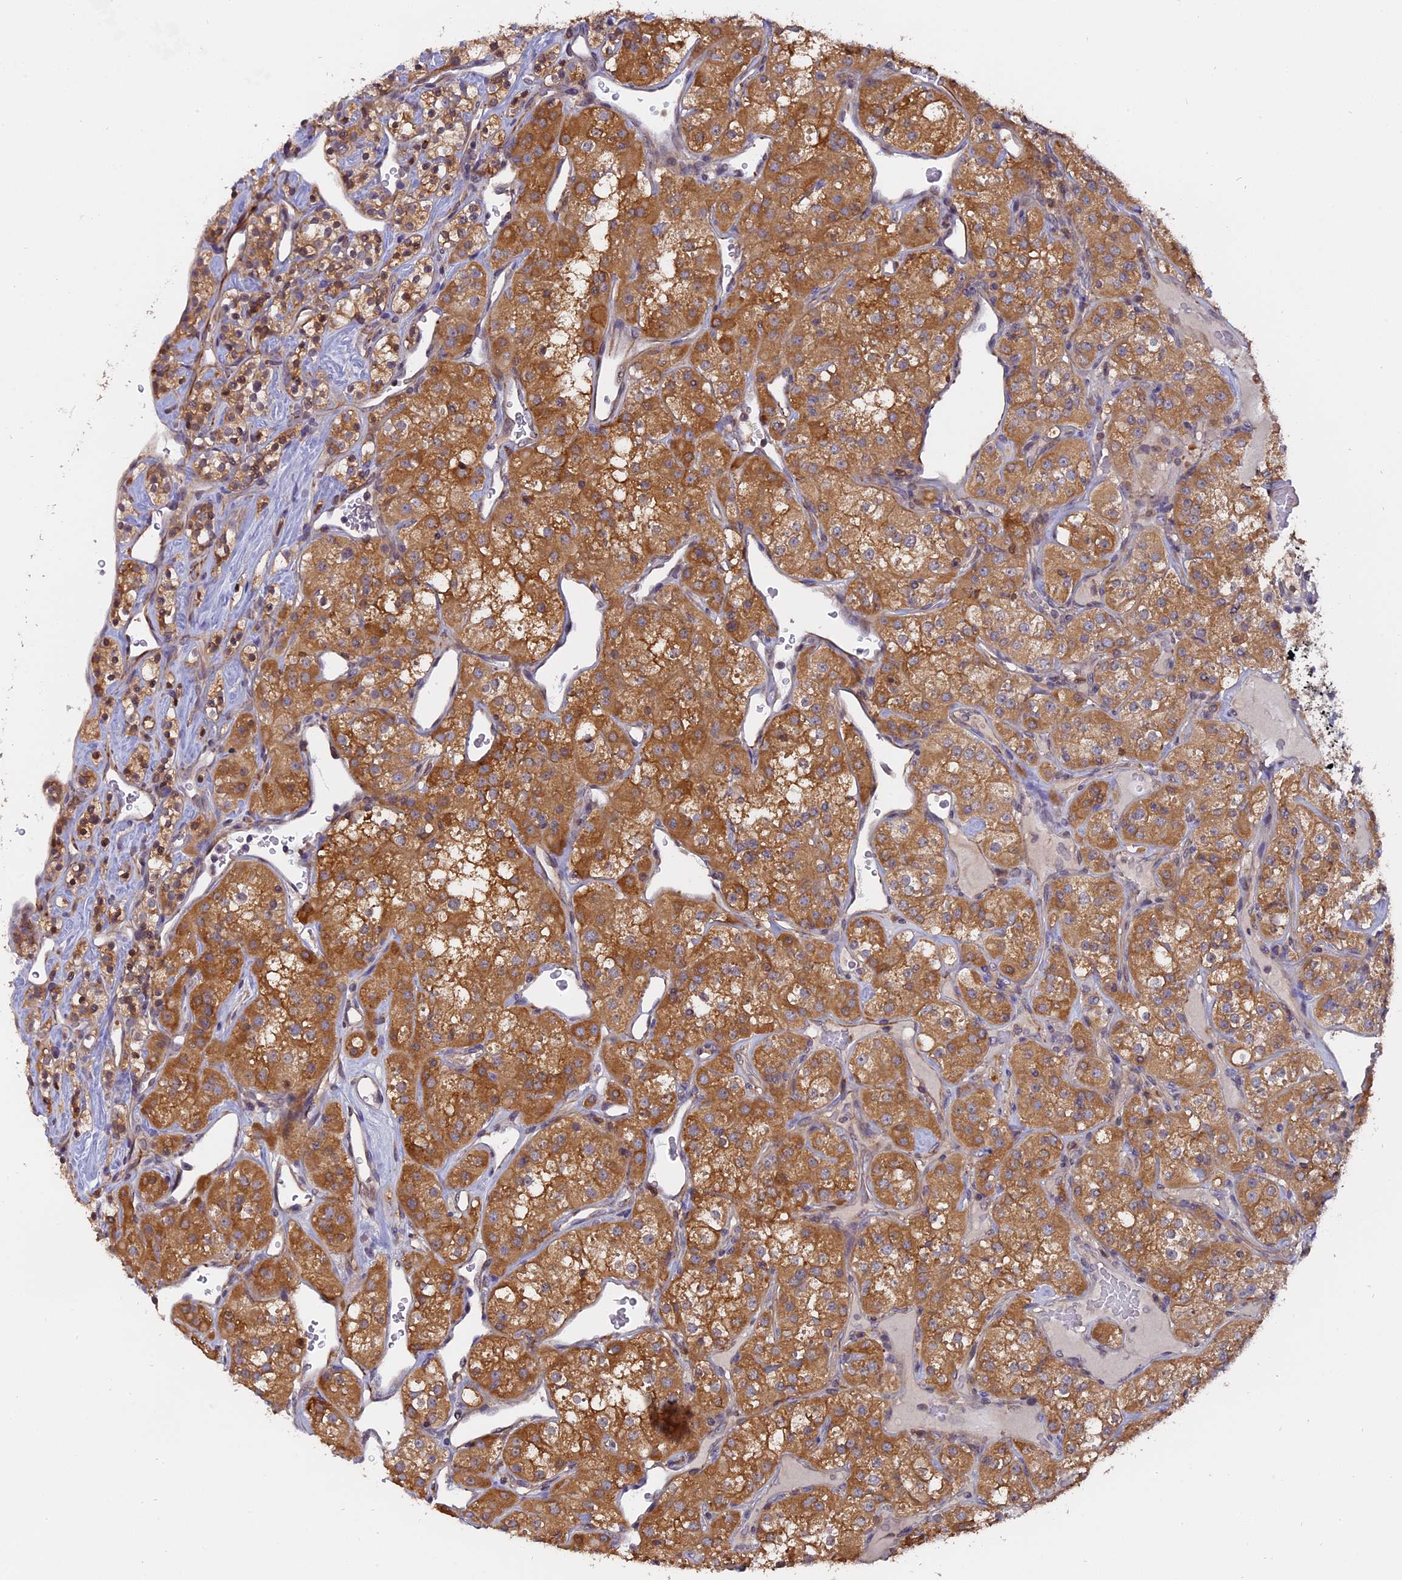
{"staining": {"intensity": "moderate", "quantity": ">75%", "location": "cytoplasmic/membranous"}, "tissue": "renal cancer", "cell_type": "Tumor cells", "image_type": "cancer", "snomed": [{"axis": "morphology", "description": "Adenocarcinoma, NOS"}, {"axis": "topography", "description": "Kidney"}], "caption": "Immunohistochemical staining of human renal cancer reveals medium levels of moderate cytoplasmic/membranous positivity in approximately >75% of tumor cells. (brown staining indicates protein expression, while blue staining denotes nuclei).", "gene": "FAM118B", "patient": {"sex": "male", "age": 77}}